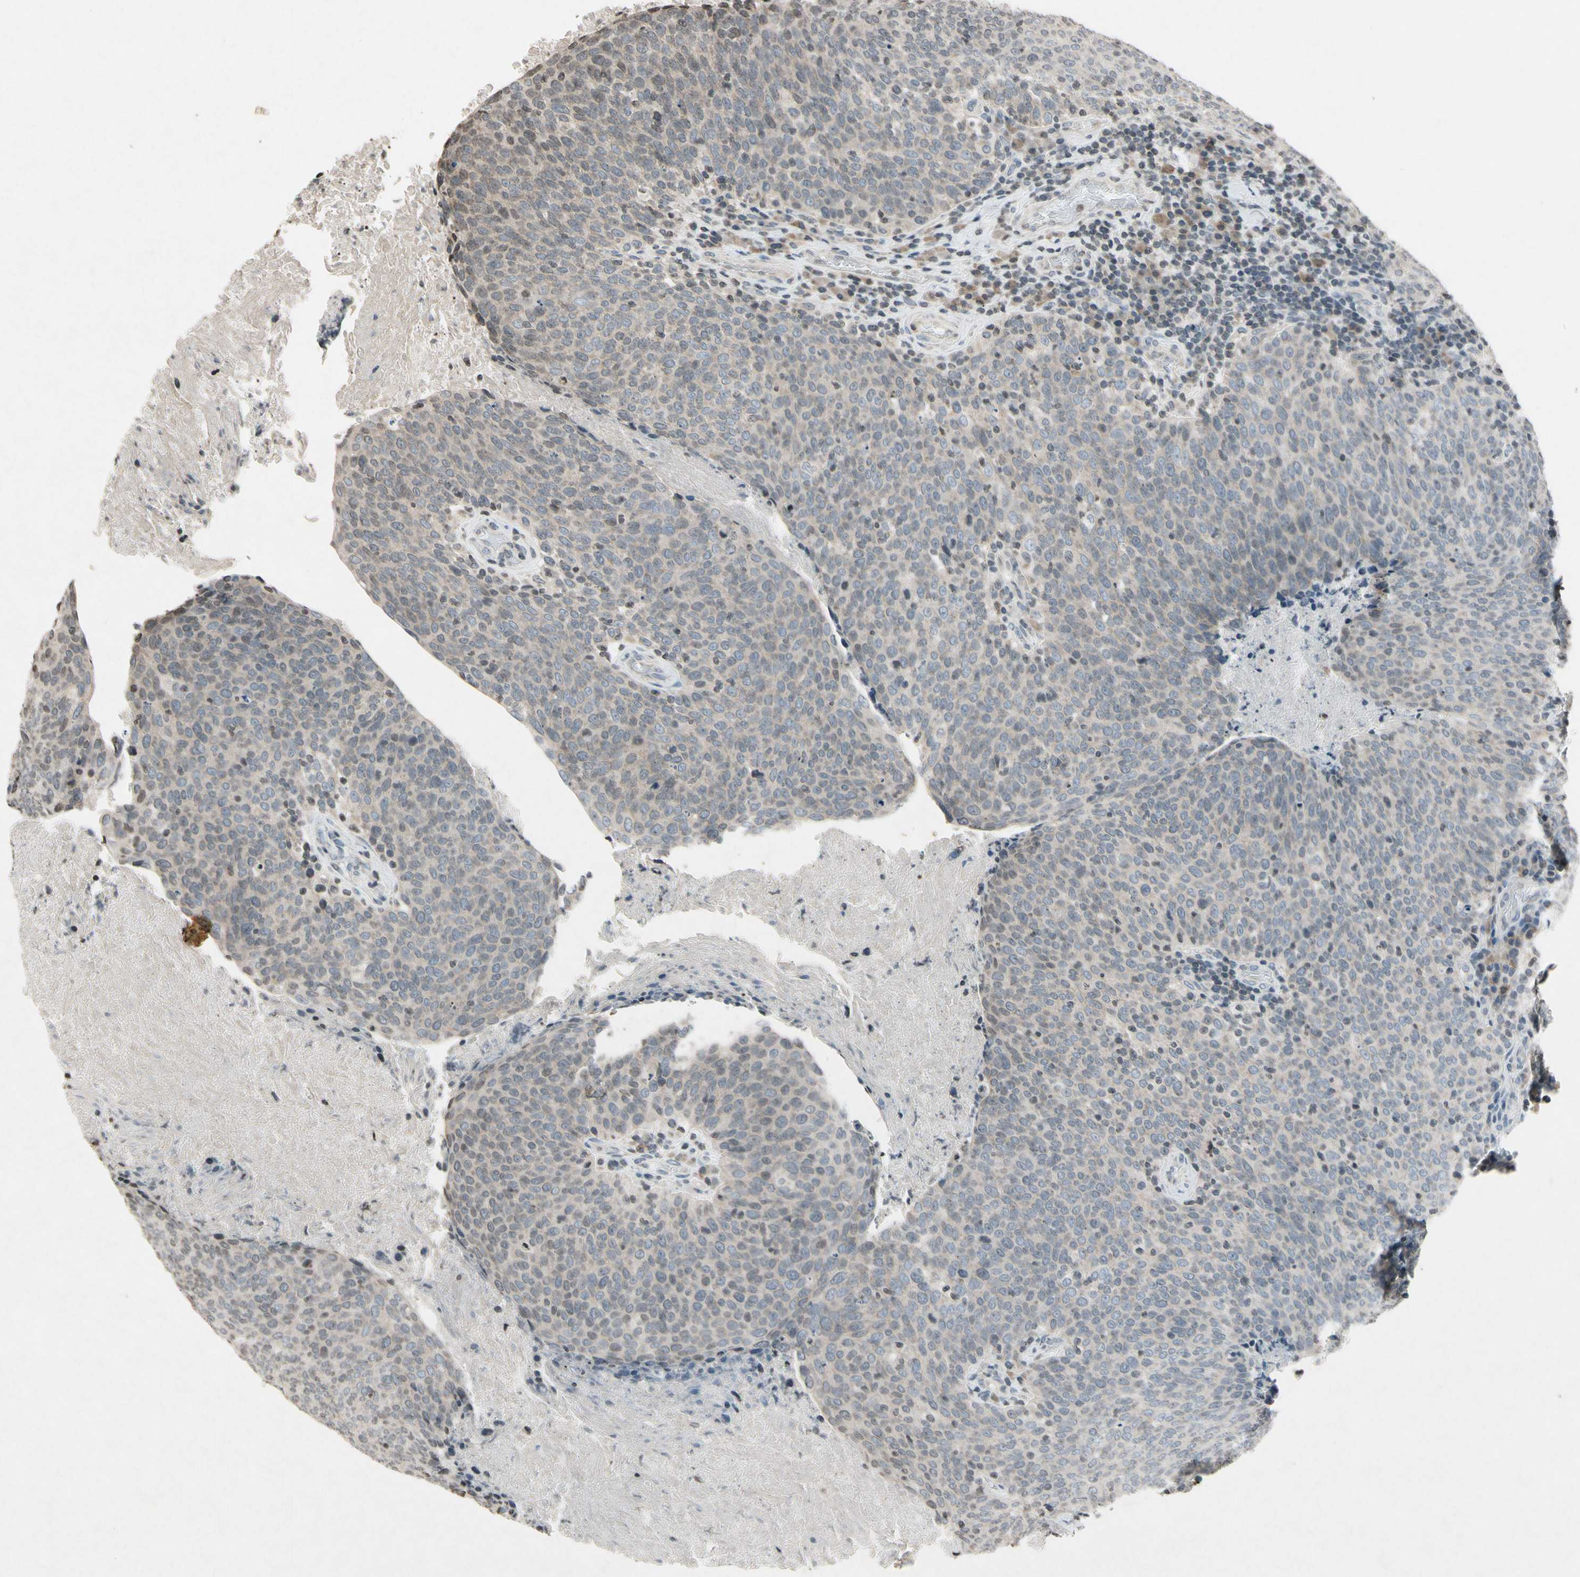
{"staining": {"intensity": "weak", "quantity": ">75%", "location": "cytoplasmic/membranous"}, "tissue": "head and neck cancer", "cell_type": "Tumor cells", "image_type": "cancer", "snomed": [{"axis": "morphology", "description": "Squamous cell carcinoma, NOS"}, {"axis": "morphology", "description": "Squamous cell carcinoma, metastatic, NOS"}, {"axis": "topography", "description": "Lymph node"}, {"axis": "topography", "description": "Head-Neck"}], "caption": "Head and neck squamous cell carcinoma was stained to show a protein in brown. There is low levels of weak cytoplasmic/membranous positivity in about >75% of tumor cells. (Stains: DAB in brown, nuclei in blue, Microscopy: brightfield microscopy at high magnification).", "gene": "CLDN11", "patient": {"sex": "male", "age": 62}}